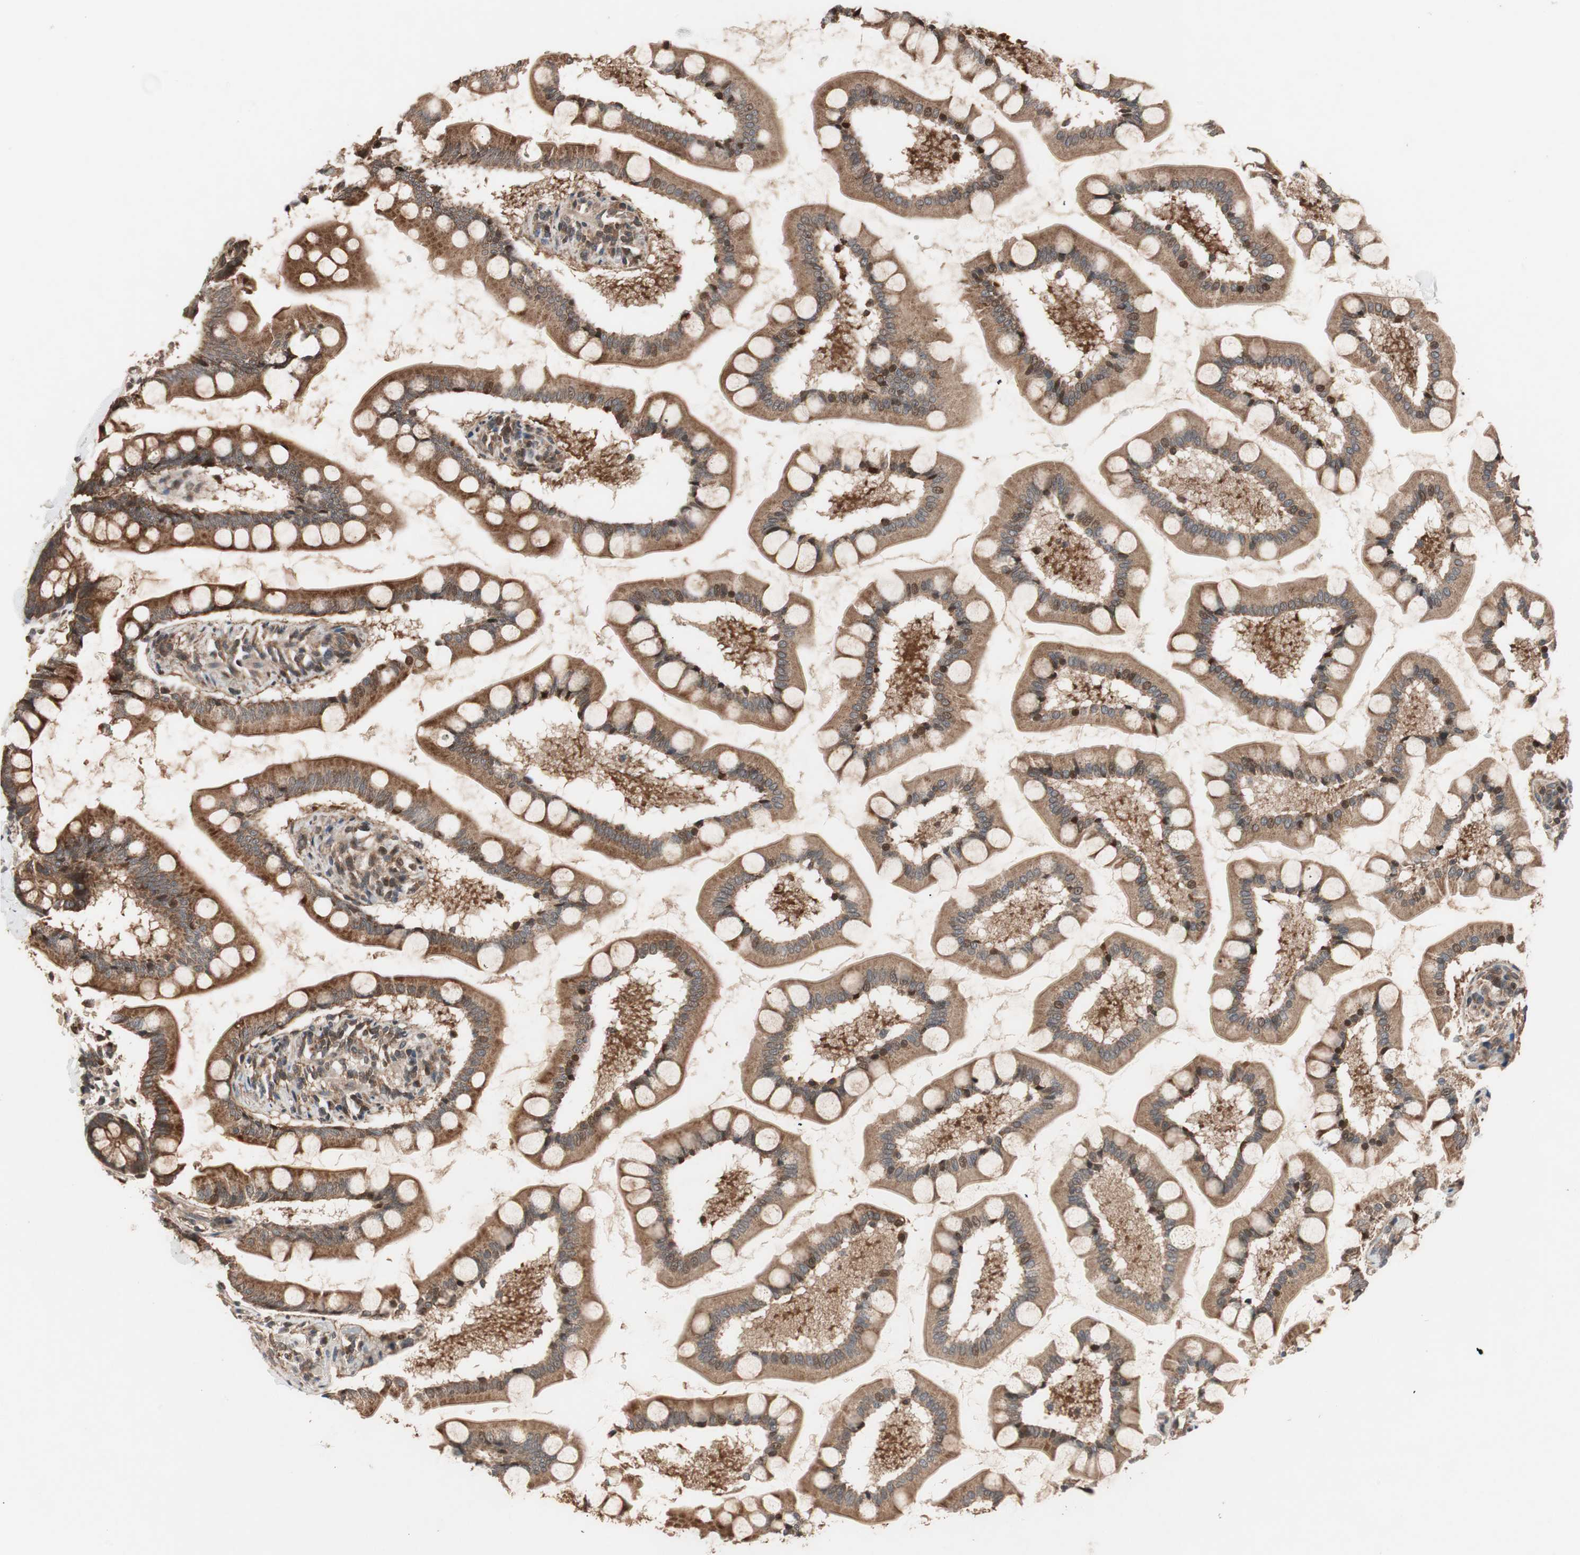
{"staining": {"intensity": "strong", "quantity": ">75%", "location": "cytoplasmic/membranous,nuclear"}, "tissue": "small intestine", "cell_type": "Glandular cells", "image_type": "normal", "snomed": [{"axis": "morphology", "description": "Normal tissue, NOS"}, {"axis": "topography", "description": "Small intestine"}], "caption": "Strong cytoplasmic/membranous,nuclear protein positivity is seen in about >75% of glandular cells in small intestine. (Brightfield microscopy of DAB IHC at high magnification).", "gene": "NF2", "patient": {"sex": "male", "age": 41}}